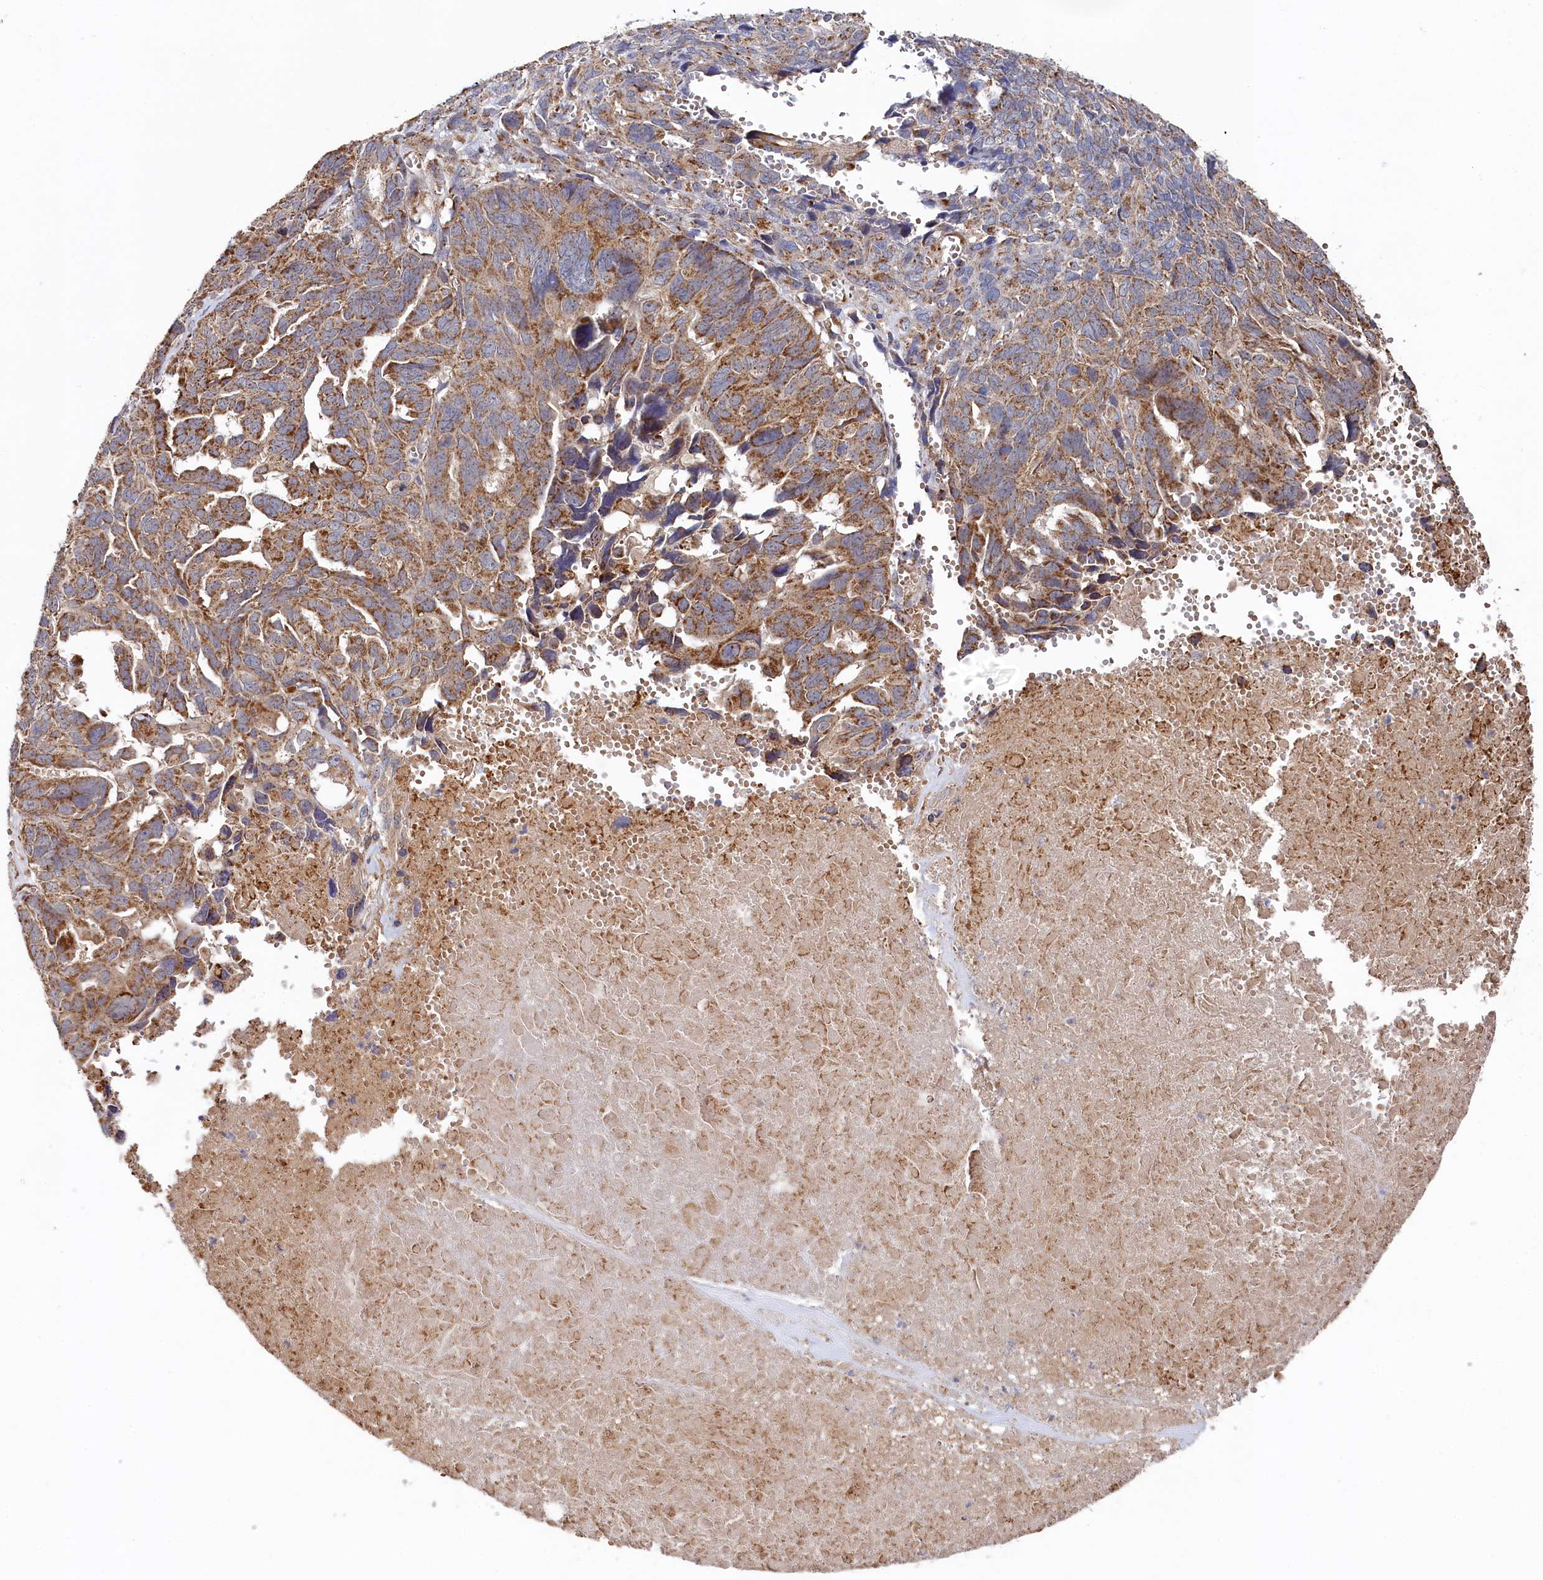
{"staining": {"intensity": "moderate", "quantity": ">75%", "location": "cytoplasmic/membranous"}, "tissue": "ovarian cancer", "cell_type": "Tumor cells", "image_type": "cancer", "snomed": [{"axis": "morphology", "description": "Cystadenocarcinoma, serous, NOS"}, {"axis": "topography", "description": "Ovary"}], "caption": "High-power microscopy captured an IHC micrograph of ovarian serous cystadenocarcinoma, revealing moderate cytoplasmic/membranous staining in approximately >75% of tumor cells.", "gene": "HAUS2", "patient": {"sex": "female", "age": 79}}